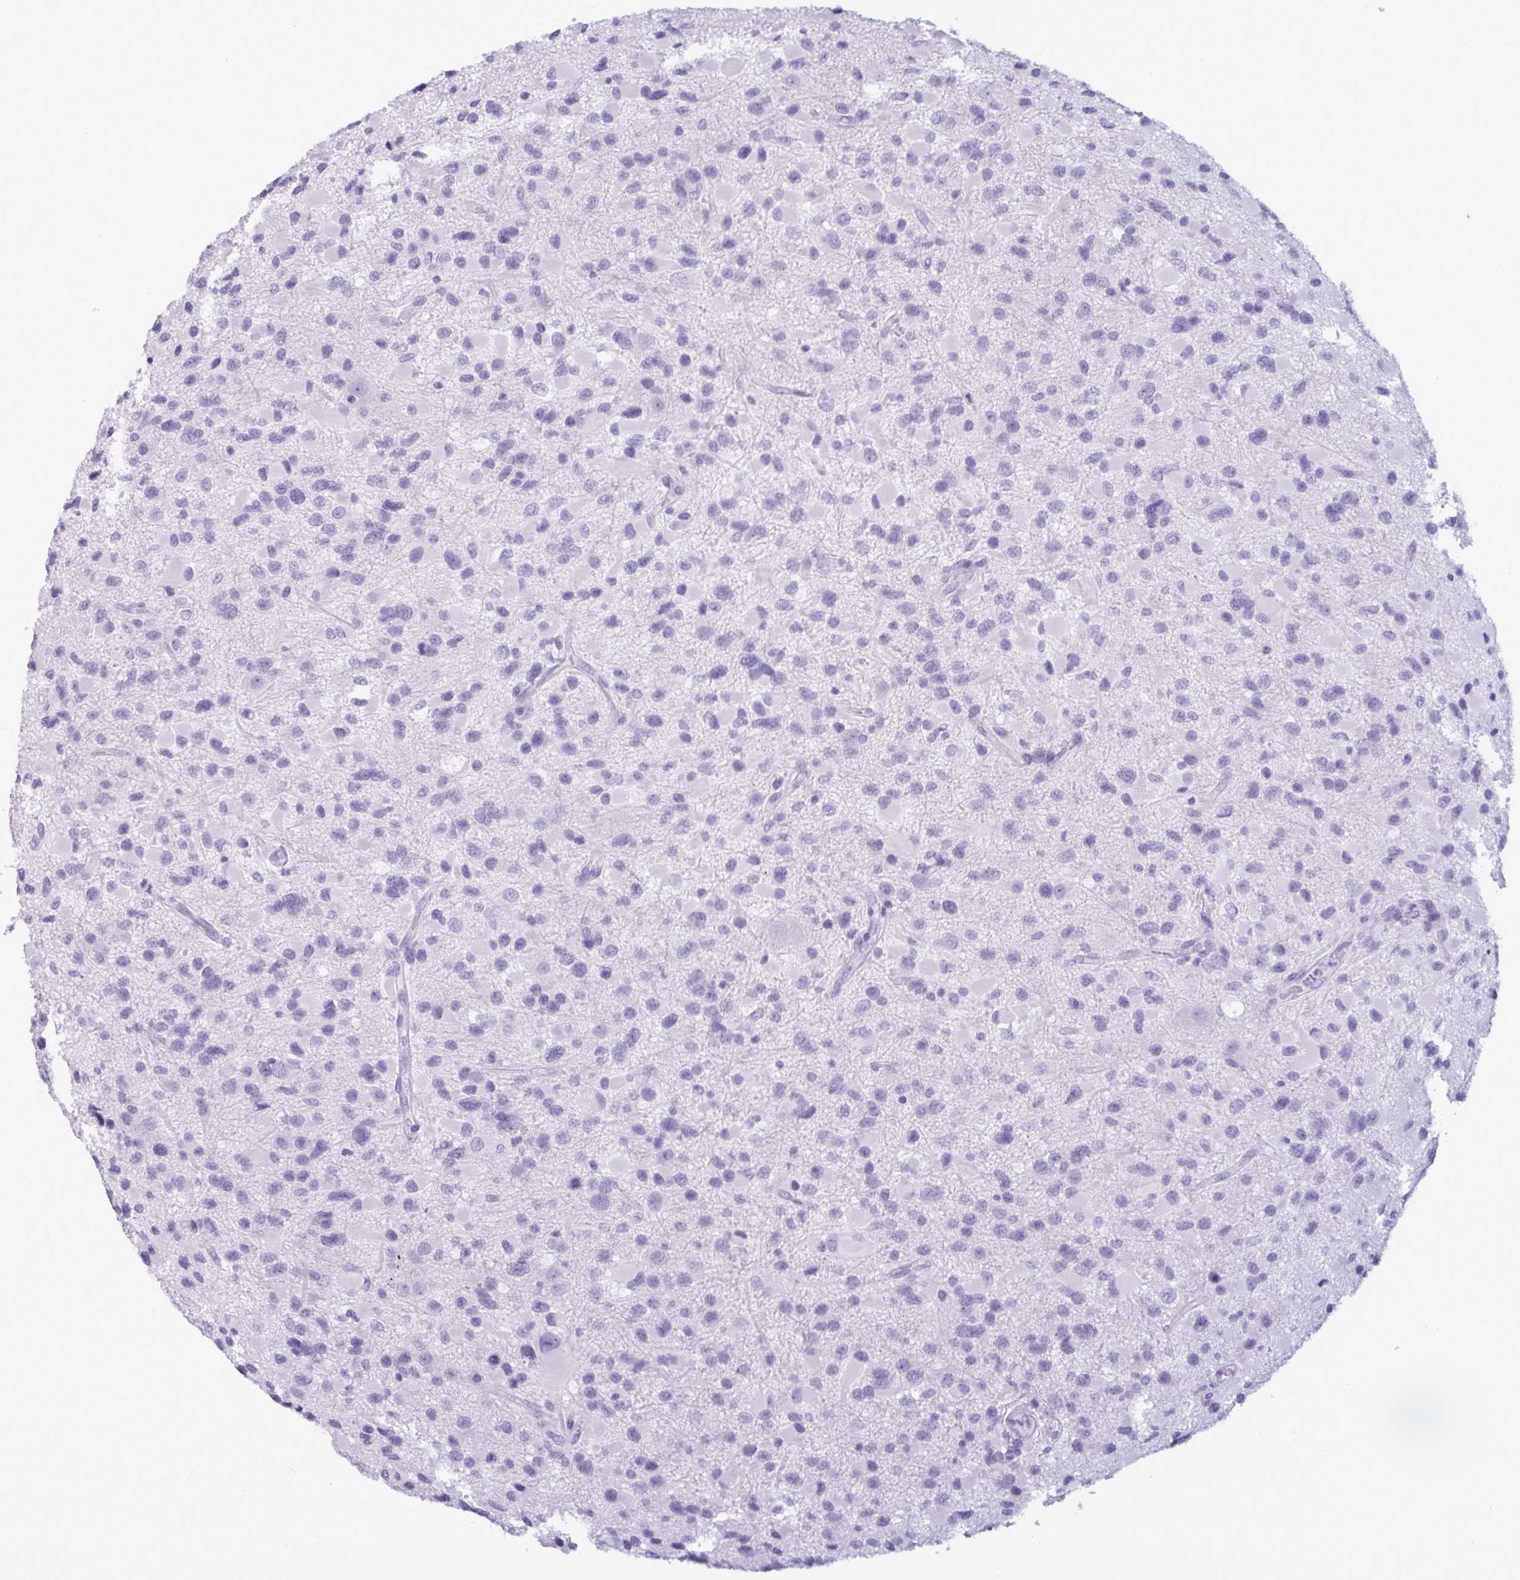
{"staining": {"intensity": "negative", "quantity": "none", "location": "none"}, "tissue": "glioma", "cell_type": "Tumor cells", "image_type": "cancer", "snomed": [{"axis": "morphology", "description": "Glioma, malignant, Low grade"}, {"axis": "topography", "description": "Brain"}], "caption": "Glioma was stained to show a protein in brown. There is no significant staining in tumor cells.", "gene": "BBS10", "patient": {"sex": "female", "age": 32}}